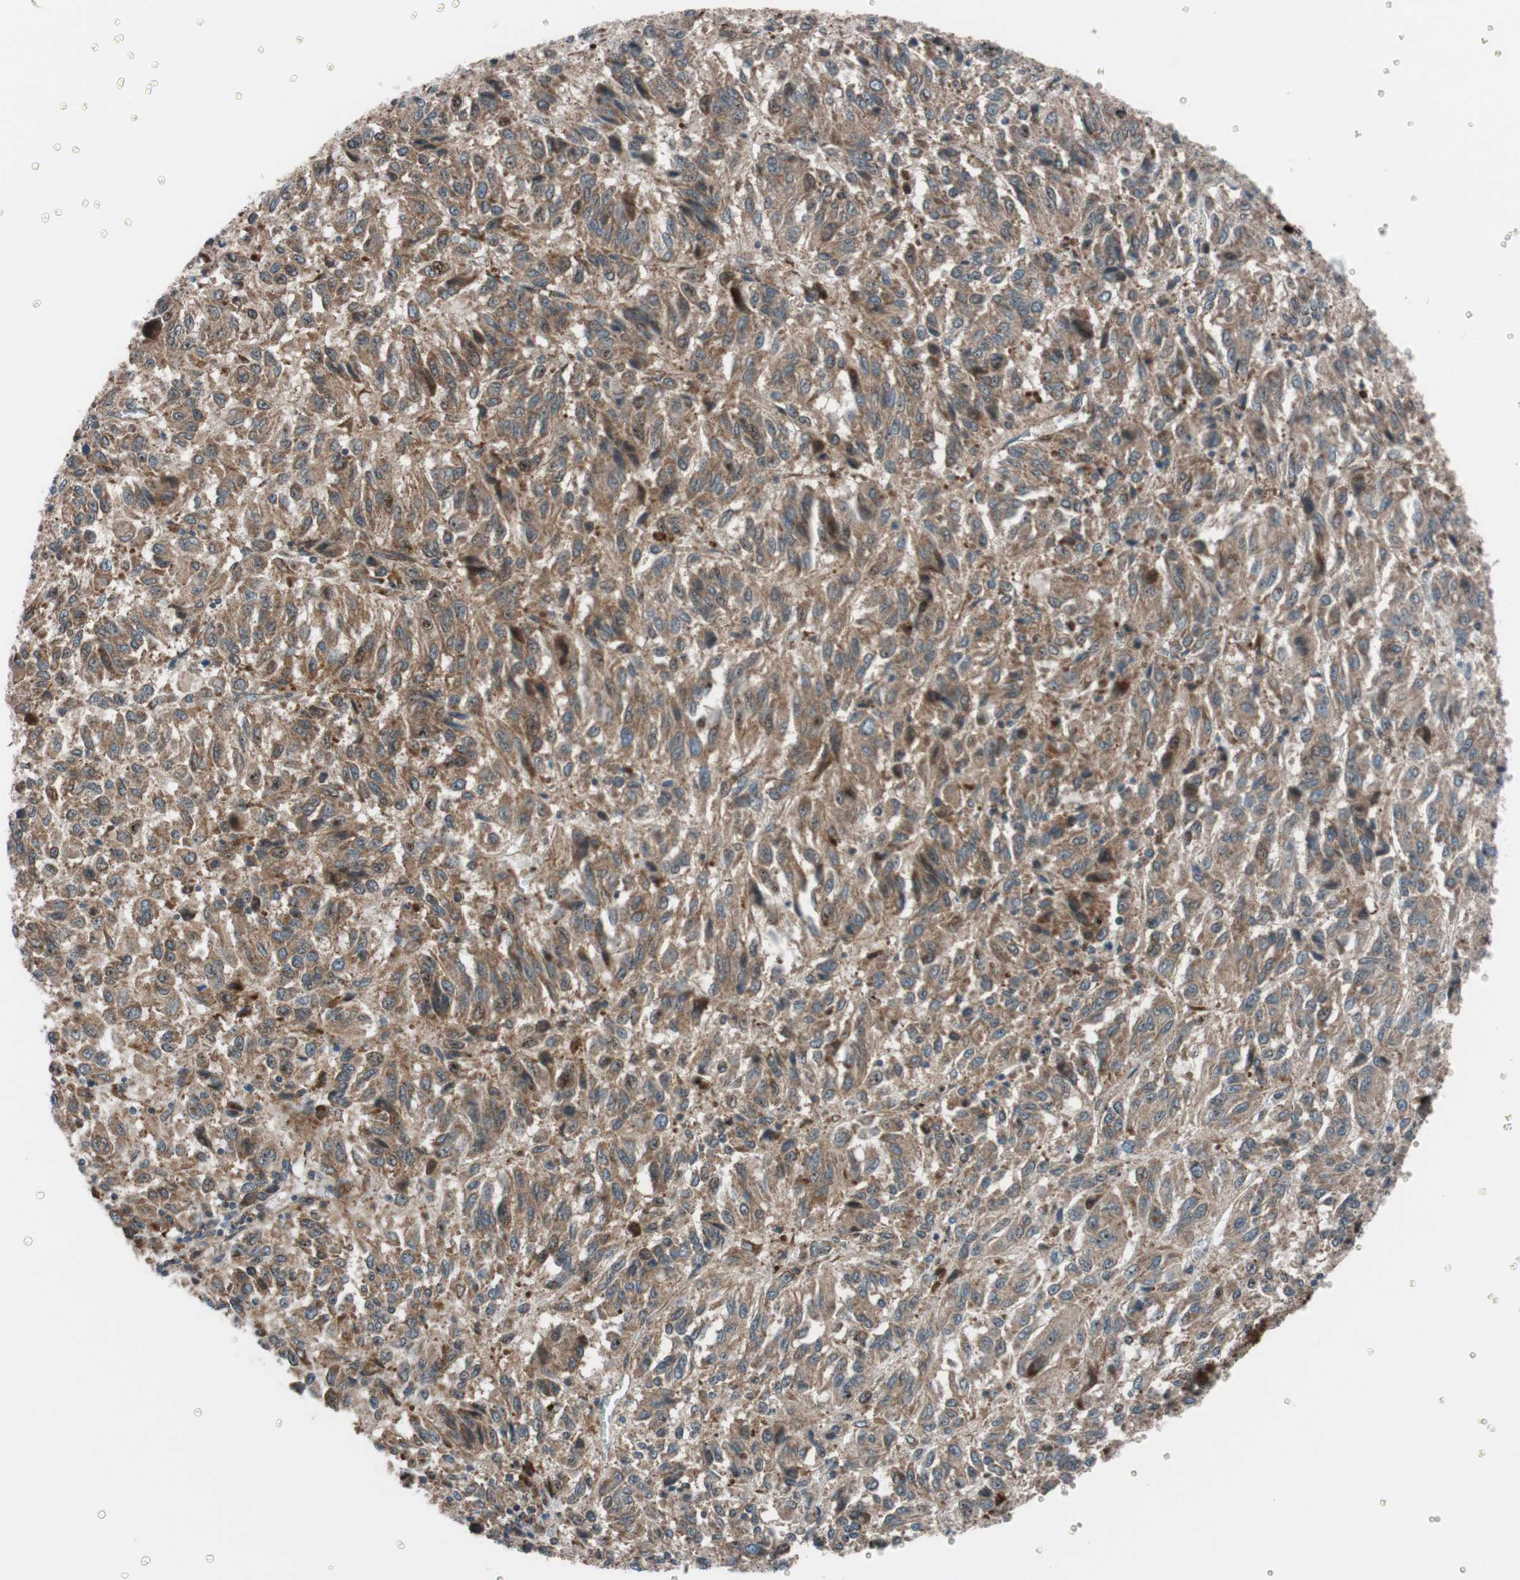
{"staining": {"intensity": "strong", "quantity": ">75%", "location": "cytoplasmic/membranous"}, "tissue": "melanoma", "cell_type": "Tumor cells", "image_type": "cancer", "snomed": [{"axis": "morphology", "description": "Malignant melanoma, Metastatic site"}, {"axis": "topography", "description": "Lung"}], "caption": "Malignant melanoma (metastatic site) stained with DAB immunohistochemistry demonstrates high levels of strong cytoplasmic/membranous expression in approximately >75% of tumor cells. The protein is stained brown, and the nuclei are stained in blue (DAB IHC with brightfield microscopy, high magnification).", "gene": "CCL14", "patient": {"sex": "male", "age": 64}}